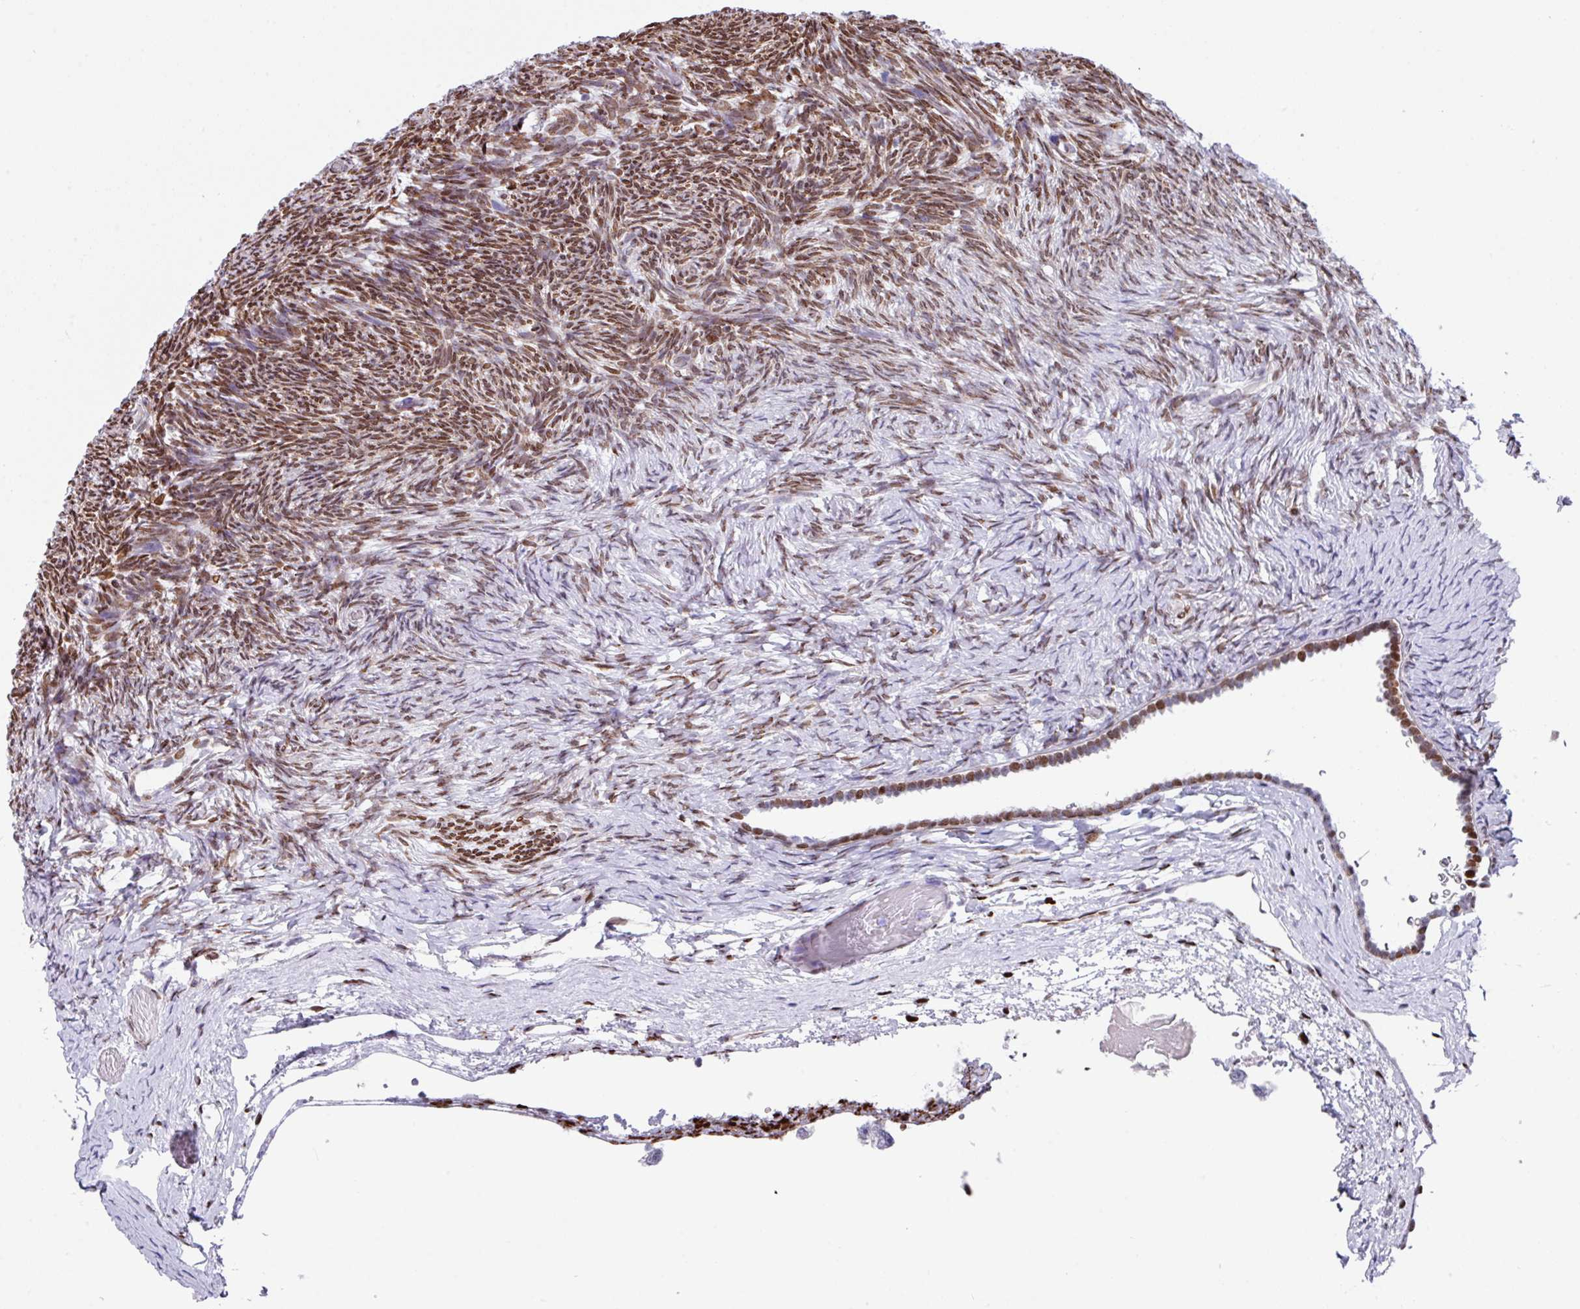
{"staining": {"intensity": "negative", "quantity": "none", "location": "none"}, "tissue": "ovary", "cell_type": "Follicle cells", "image_type": "normal", "snomed": [{"axis": "morphology", "description": "Normal tissue, NOS"}, {"axis": "topography", "description": "Ovary"}], "caption": "The micrograph demonstrates no staining of follicle cells in benign ovary.", "gene": "TCF3", "patient": {"sex": "female", "age": 39}}